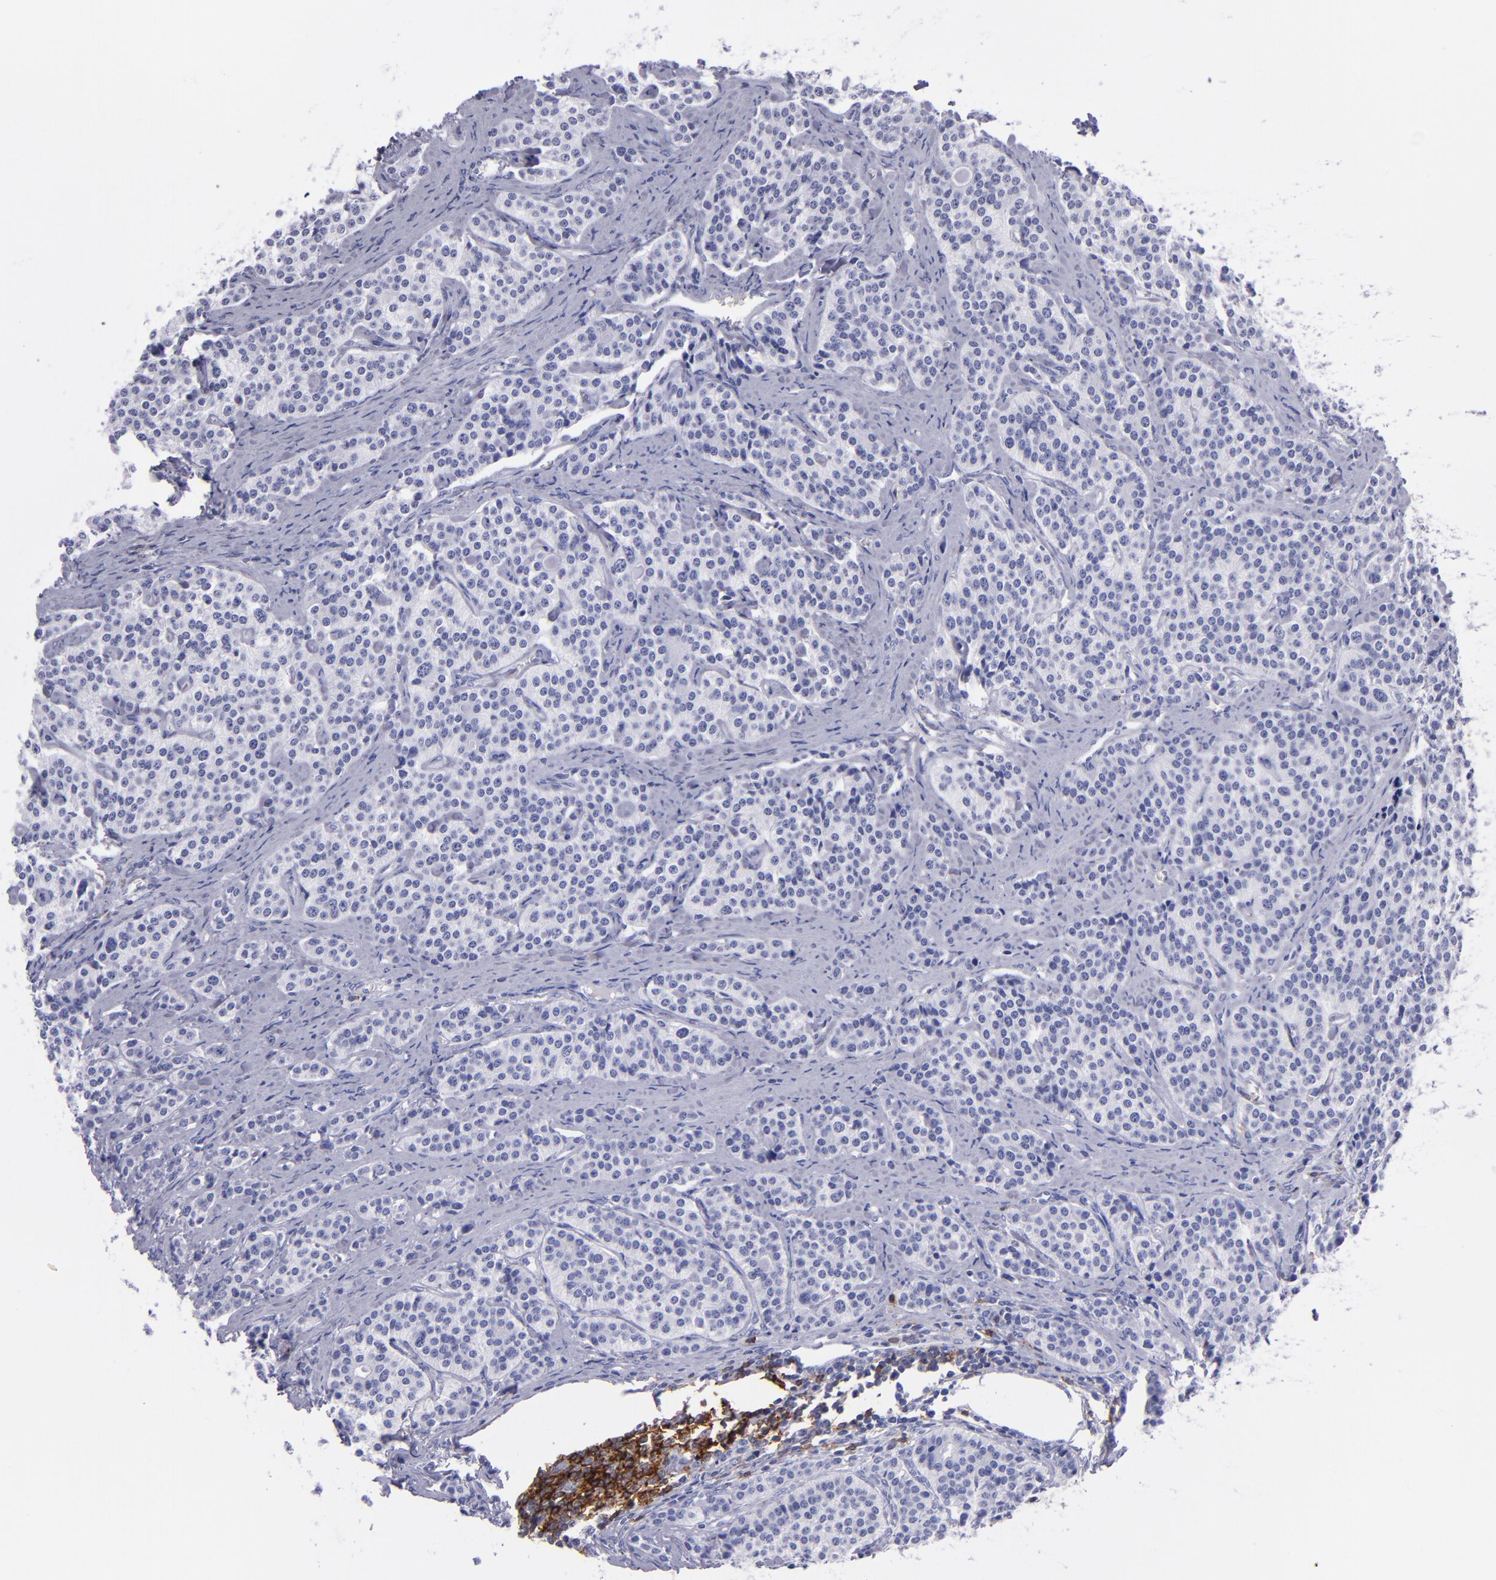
{"staining": {"intensity": "negative", "quantity": "none", "location": "none"}, "tissue": "carcinoid", "cell_type": "Tumor cells", "image_type": "cancer", "snomed": [{"axis": "morphology", "description": "Carcinoid, malignant, NOS"}, {"axis": "topography", "description": "Small intestine"}], "caption": "Carcinoid stained for a protein using IHC shows no expression tumor cells.", "gene": "CD37", "patient": {"sex": "male", "age": 63}}